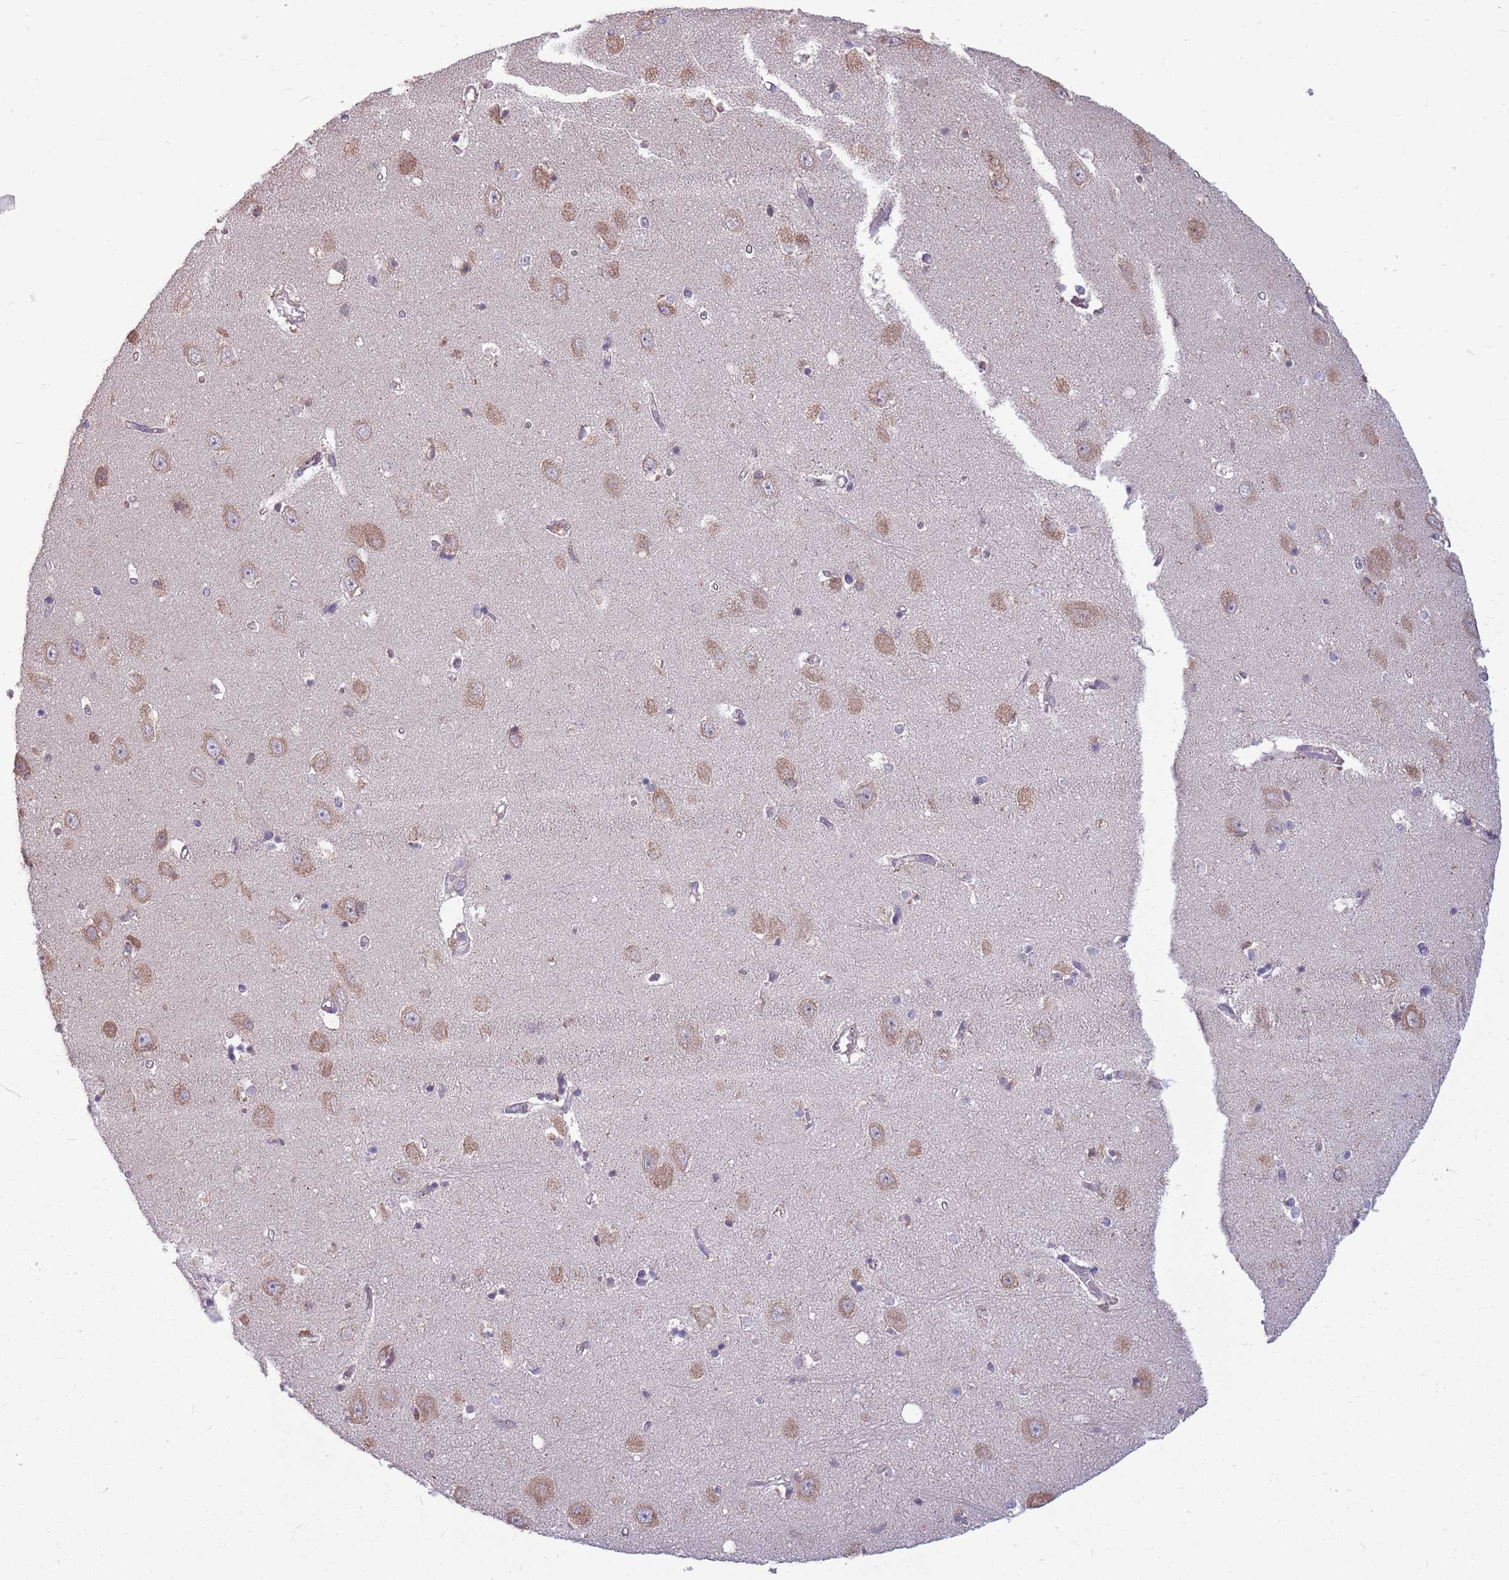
{"staining": {"intensity": "negative", "quantity": "none", "location": "none"}, "tissue": "hippocampus", "cell_type": "Glial cells", "image_type": "normal", "snomed": [{"axis": "morphology", "description": "Normal tissue, NOS"}, {"axis": "topography", "description": "Hippocampus"}], "caption": "Immunohistochemical staining of normal hippocampus exhibits no significant staining in glial cells.", "gene": "PPP1R27", "patient": {"sex": "female", "age": 64}}